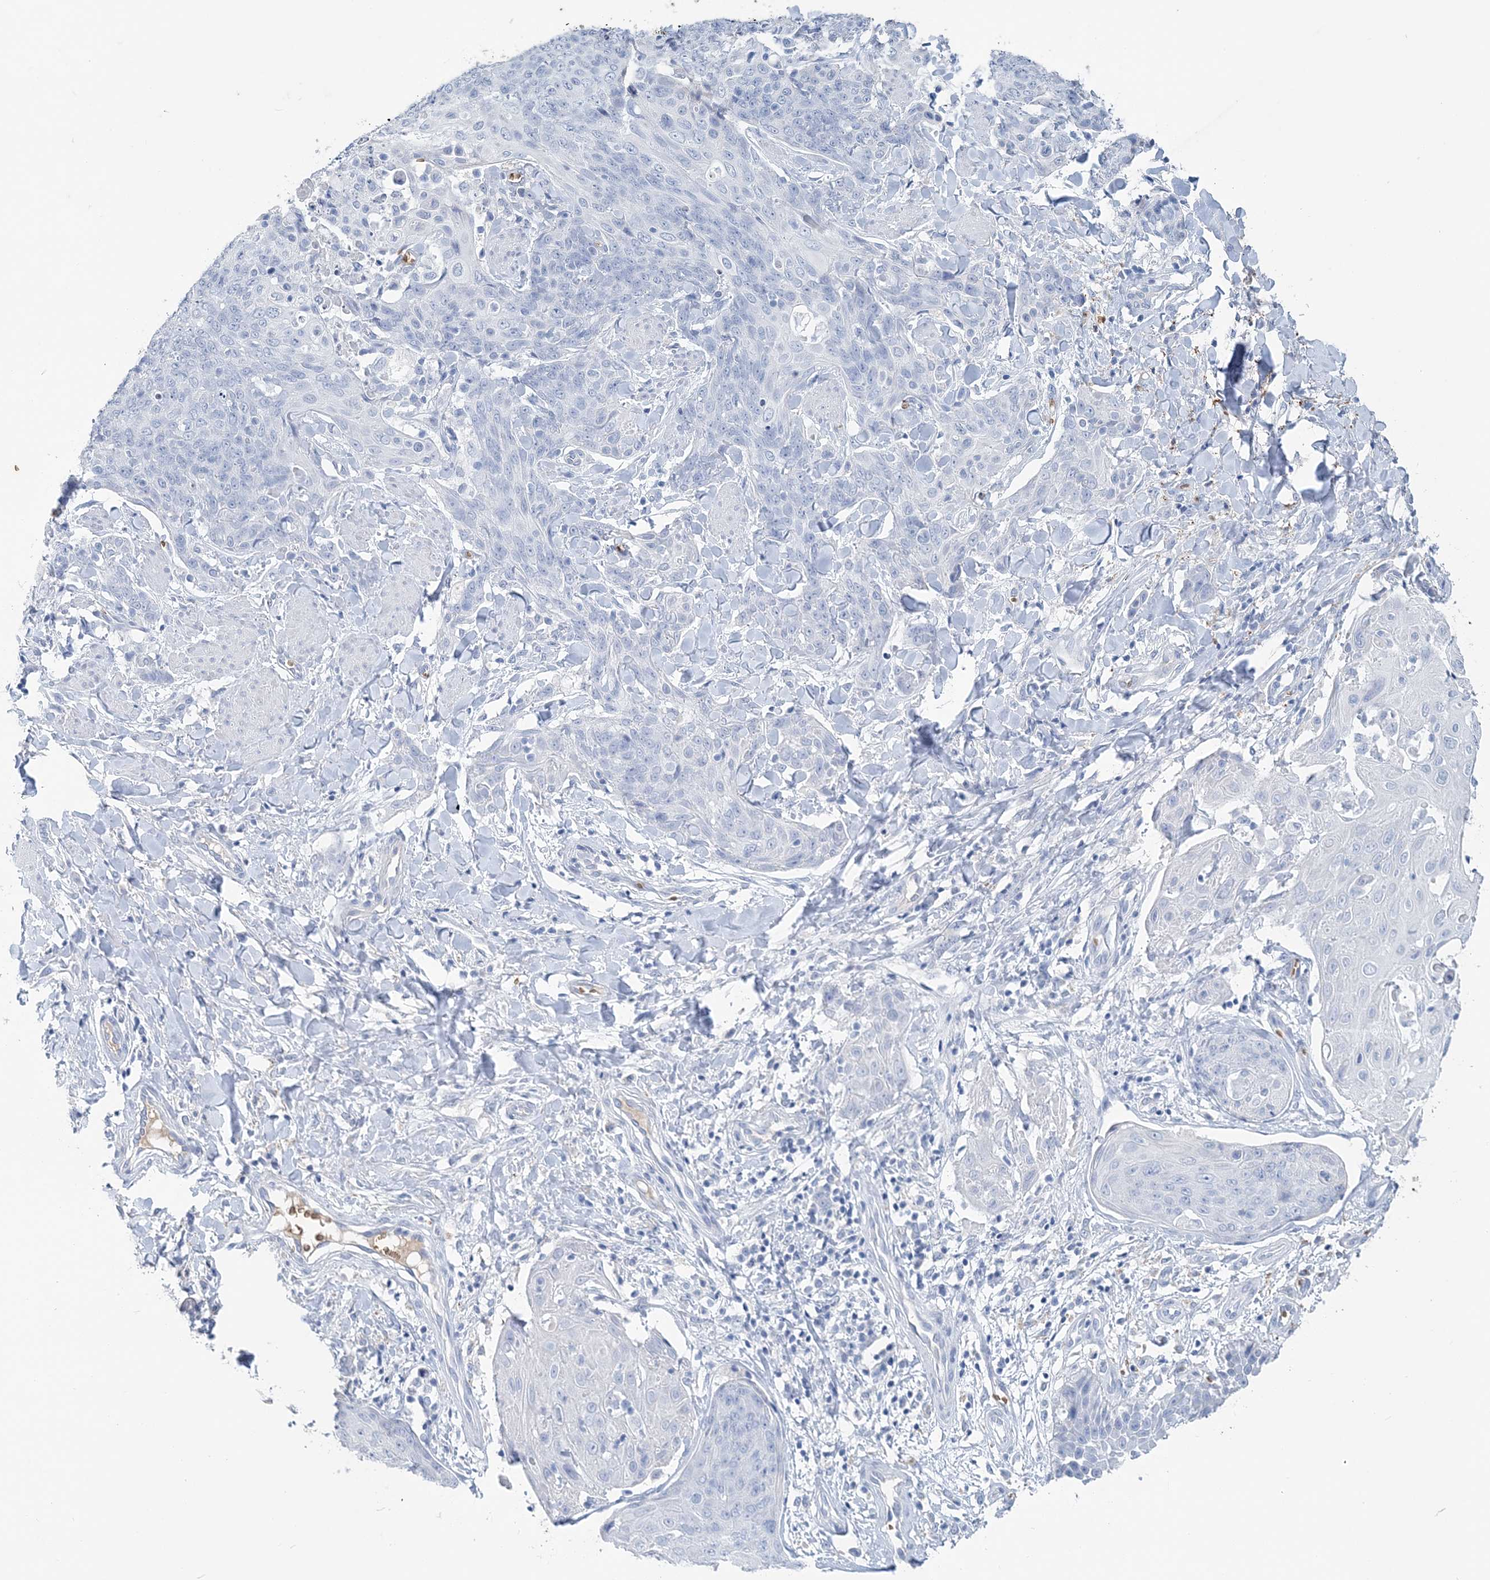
{"staining": {"intensity": "negative", "quantity": "none", "location": "none"}, "tissue": "skin cancer", "cell_type": "Tumor cells", "image_type": "cancer", "snomed": [{"axis": "morphology", "description": "Squamous cell carcinoma, NOS"}, {"axis": "topography", "description": "Skin"}, {"axis": "topography", "description": "Vulva"}], "caption": "IHC image of squamous cell carcinoma (skin) stained for a protein (brown), which reveals no positivity in tumor cells. Brightfield microscopy of IHC stained with DAB (3,3'-diaminobenzidine) (brown) and hematoxylin (blue), captured at high magnification.", "gene": "HBD", "patient": {"sex": "female", "age": 85}}